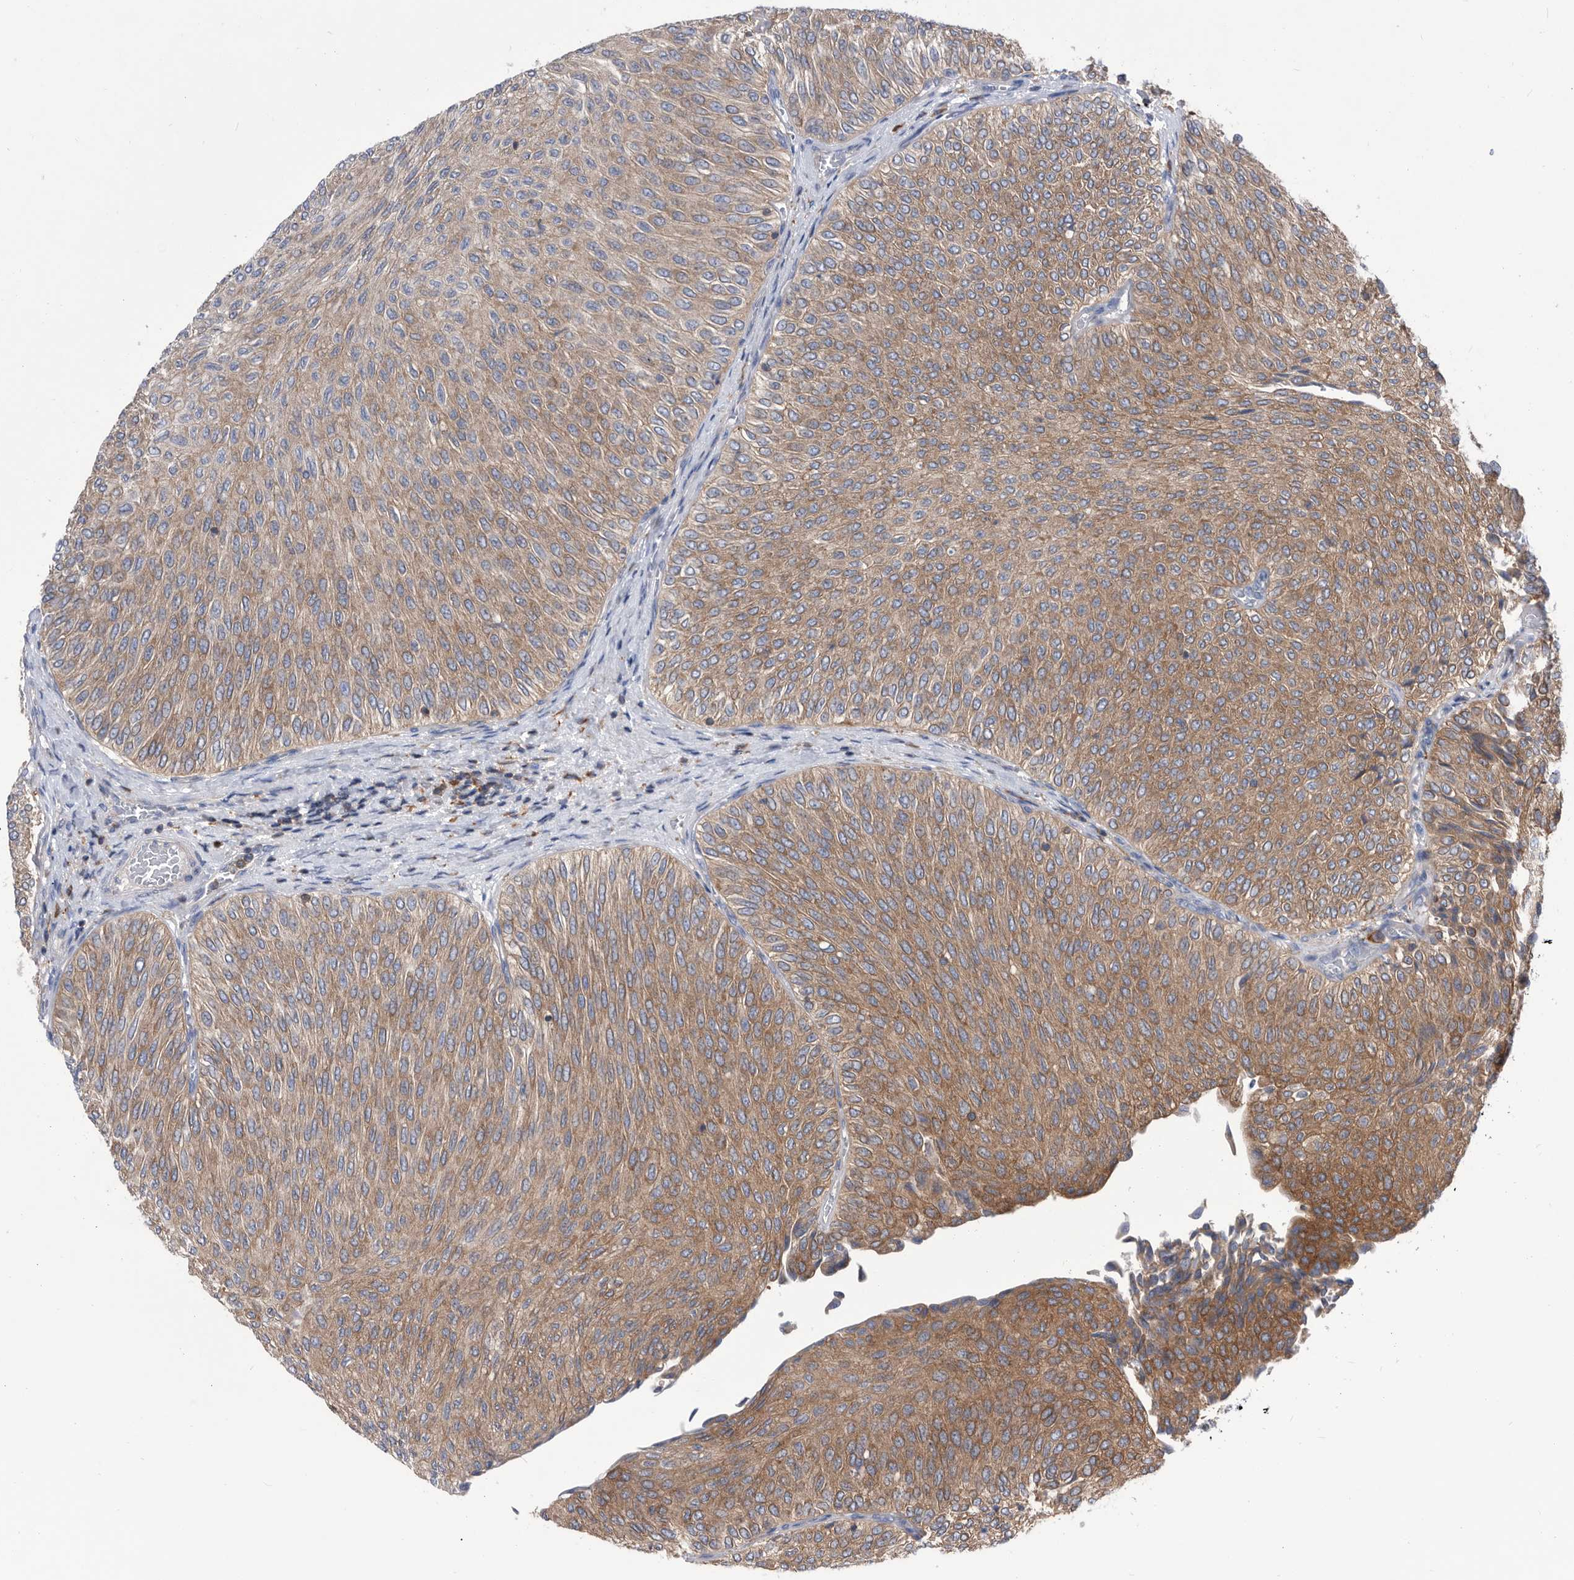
{"staining": {"intensity": "moderate", "quantity": ">75%", "location": "cytoplasmic/membranous"}, "tissue": "urothelial cancer", "cell_type": "Tumor cells", "image_type": "cancer", "snomed": [{"axis": "morphology", "description": "Urothelial carcinoma, Low grade"}, {"axis": "topography", "description": "Urinary bladder"}], "caption": "High-magnification brightfield microscopy of low-grade urothelial carcinoma stained with DAB (3,3'-diaminobenzidine) (brown) and counterstained with hematoxylin (blue). tumor cells exhibit moderate cytoplasmic/membranous positivity is identified in approximately>75% of cells. Using DAB (brown) and hematoxylin (blue) stains, captured at high magnification using brightfield microscopy.", "gene": "SMG7", "patient": {"sex": "male", "age": 78}}